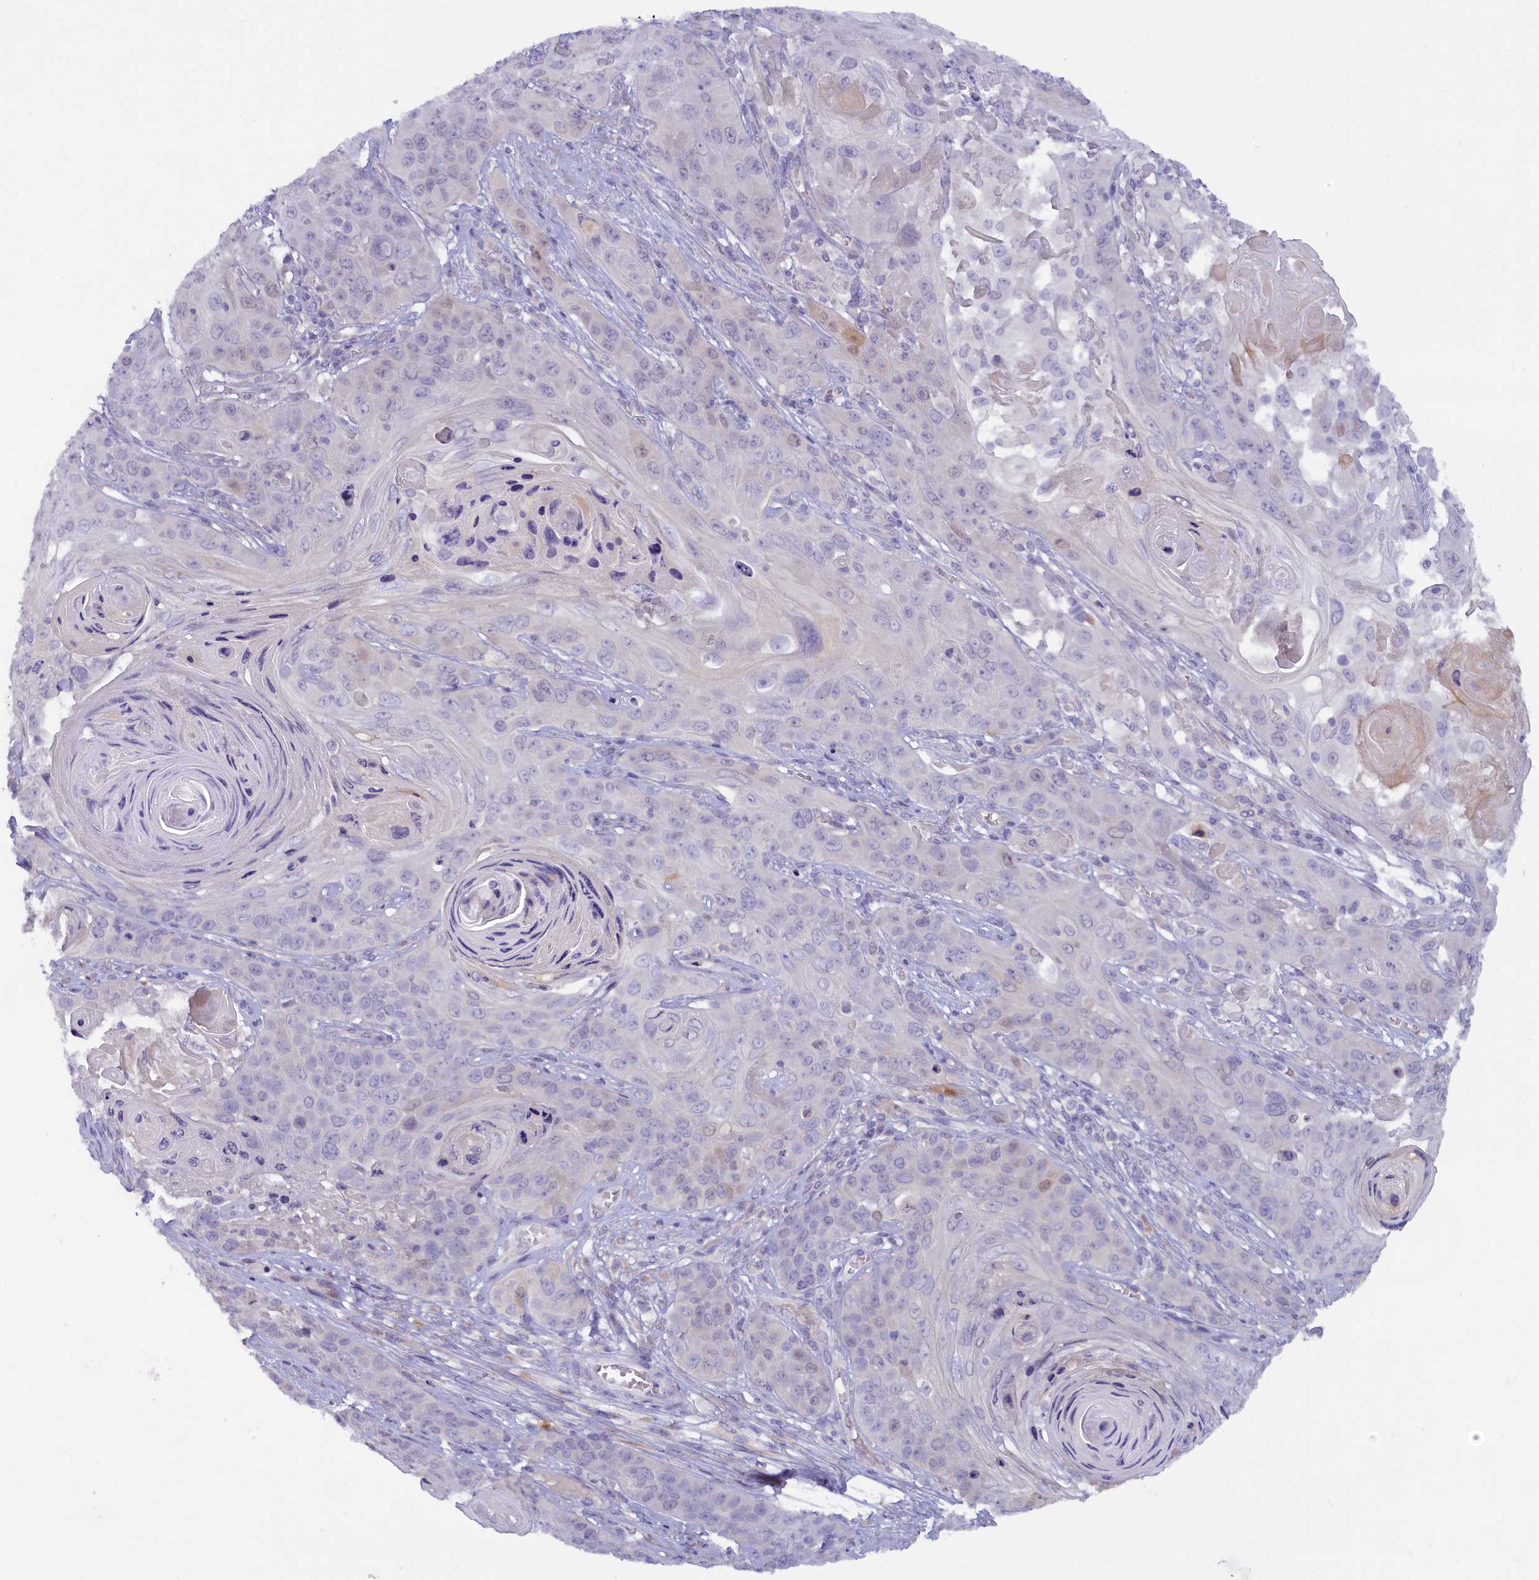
{"staining": {"intensity": "negative", "quantity": "none", "location": "none"}, "tissue": "skin cancer", "cell_type": "Tumor cells", "image_type": "cancer", "snomed": [{"axis": "morphology", "description": "Squamous cell carcinoma, NOS"}, {"axis": "topography", "description": "Skin"}], "caption": "The histopathology image reveals no staining of tumor cells in squamous cell carcinoma (skin).", "gene": "ZSWIM4", "patient": {"sex": "male", "age": 55}}